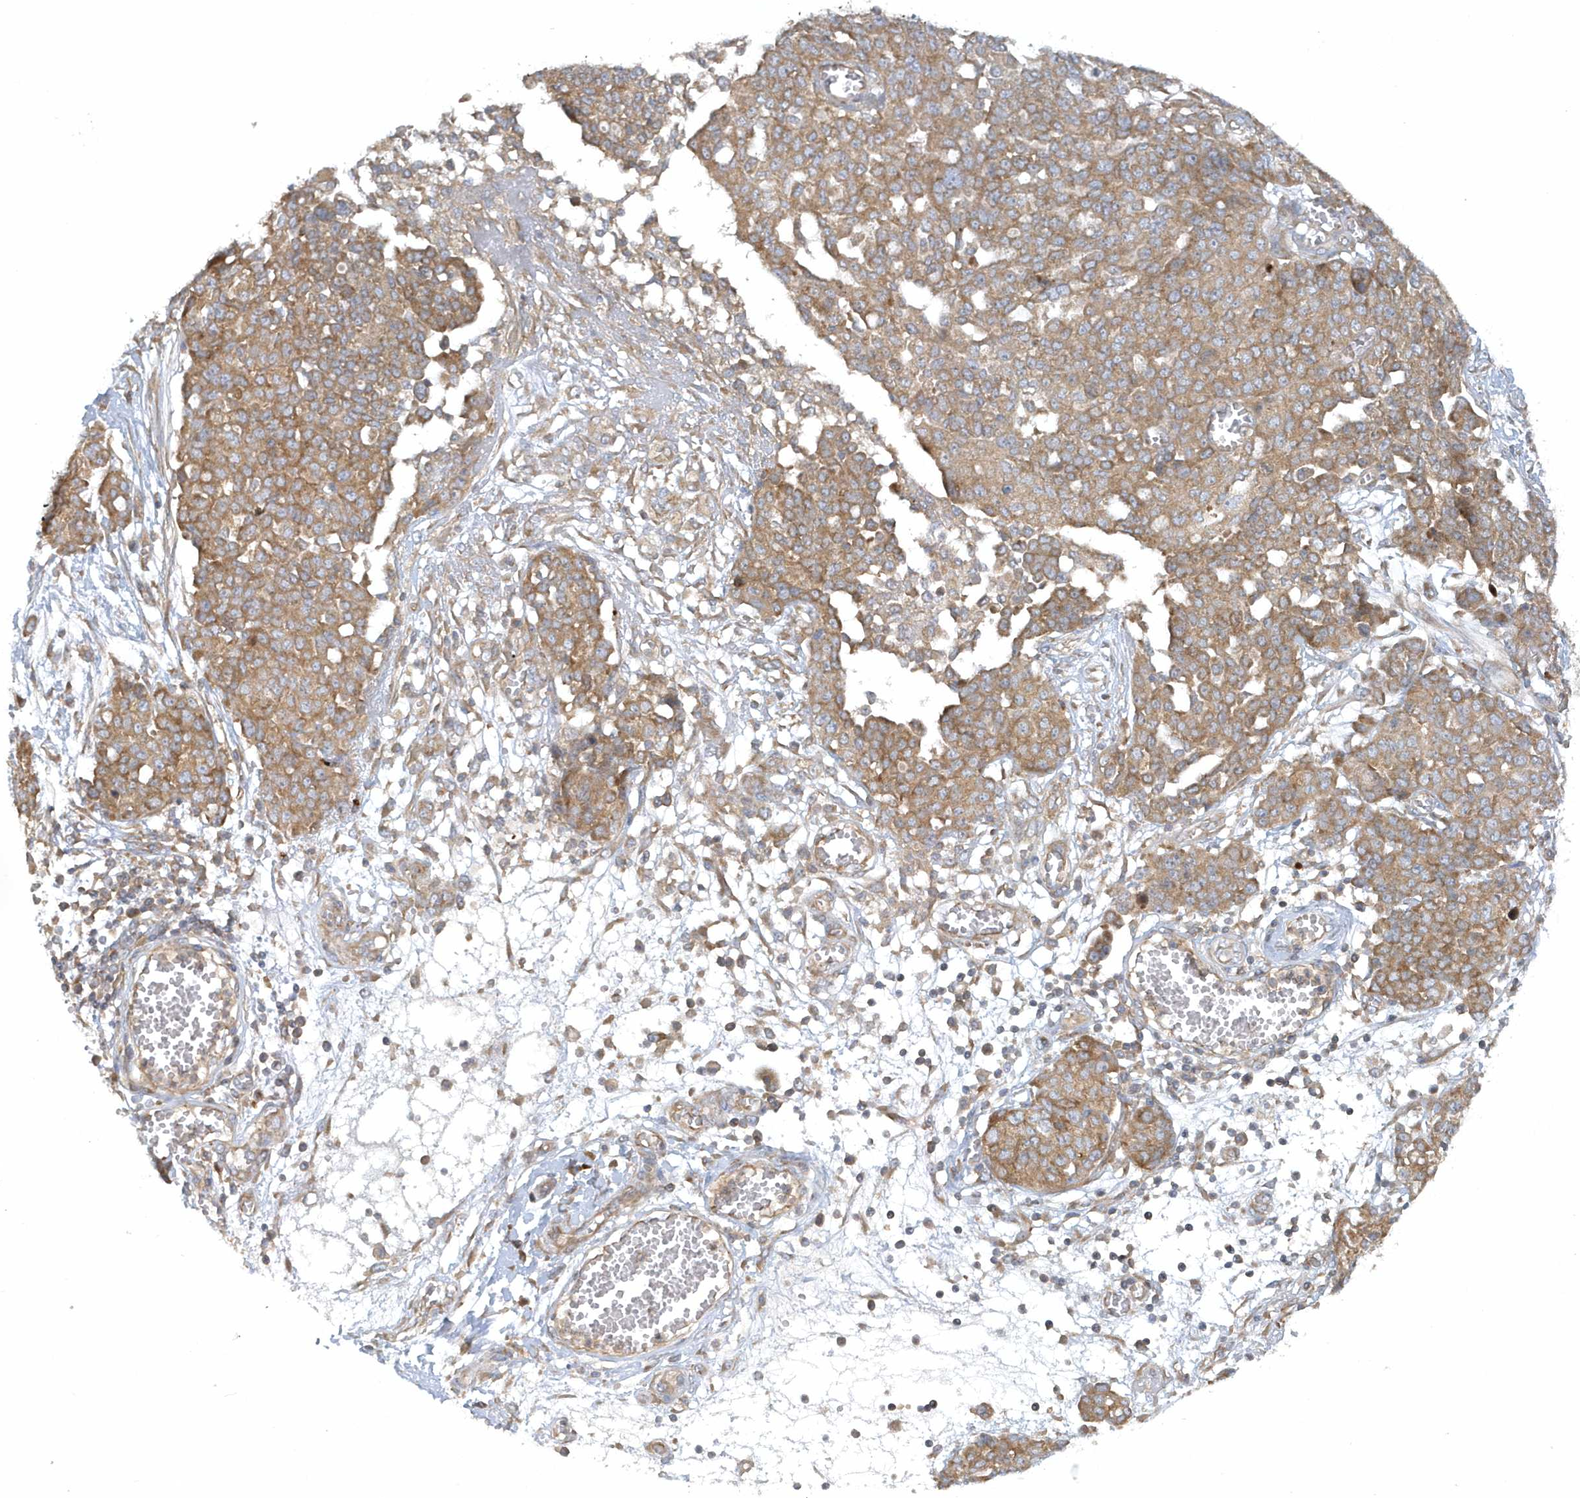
{"staining": {"intensity": "moderate", "quantity": ">75%", "location": "cytoplasmic/membranous"}, "tissue": "ovarian cancer", "cell_type": "Tumor cells", "image_type": "cancer", "snomed": [{"axis": "morphology", "description": "Cystadenocarcinoma, serous, NOS"}, {"axis": "topography", "description": "Soft tissue"}, {"axis": "topography", "description": "Ovary"}], "caption": "Protein staining reveals moderate cytoplasmic/membranous expression in approximately >75% of tumor cells in ovarian cancer (serous cystadenocarcinoma).", "gene": "CNOT10", "patient": {"sex": "female", "age": 57}}